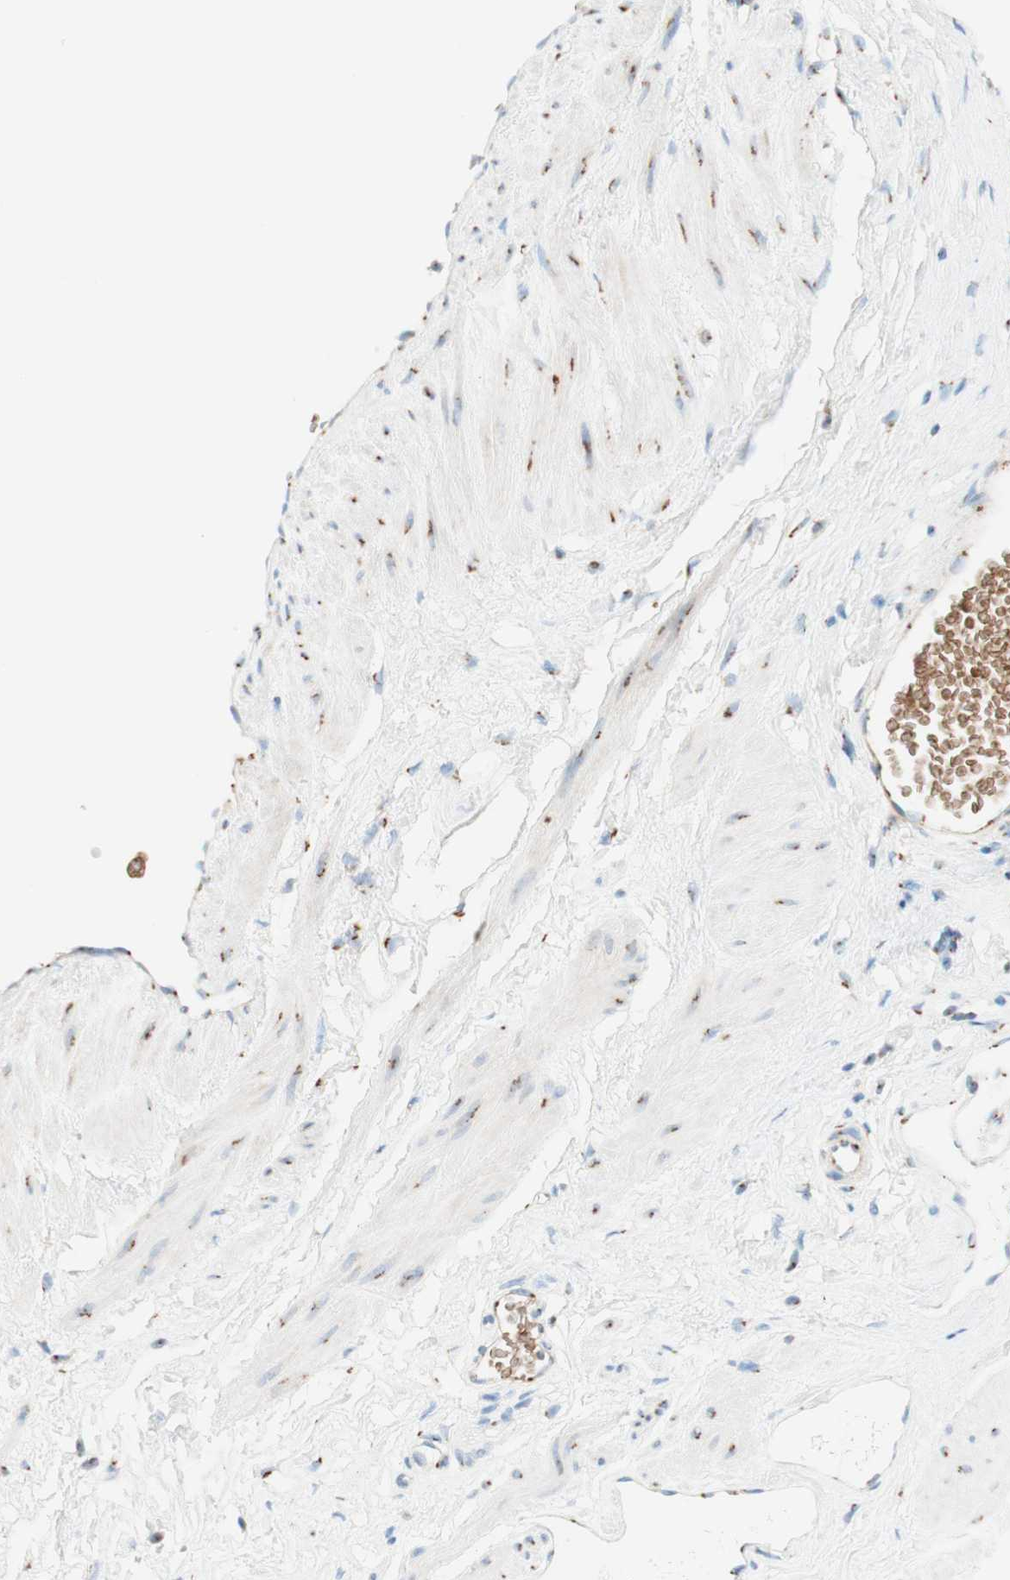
{"staining": {"intensity": "moderate", "quantity": "25%-75%", "location": "cytoplasmic/membranous"}, "tissue": "adipose tissue", "cell_type": "Adipocytes", "image_type": "normal", "snomed": [{"axis": "morphology", "description": "Normal tissue, NOS"}, {"axis": "topography", "description": "Soft tissue"}, {"axis": "topography", "description": "Vascular tissue"}], "caption": "Unremarkable adipose tissue was stained to show a protein in brown. There is medium levels of moderate cytoplasmic/membranous expression in about 25%-75% of adipocytes. (Brightfield microscopy of DAB IHC at high magnification).", "gene": "GOLGB1", "patient": {"sex": "female", "age": 35}}